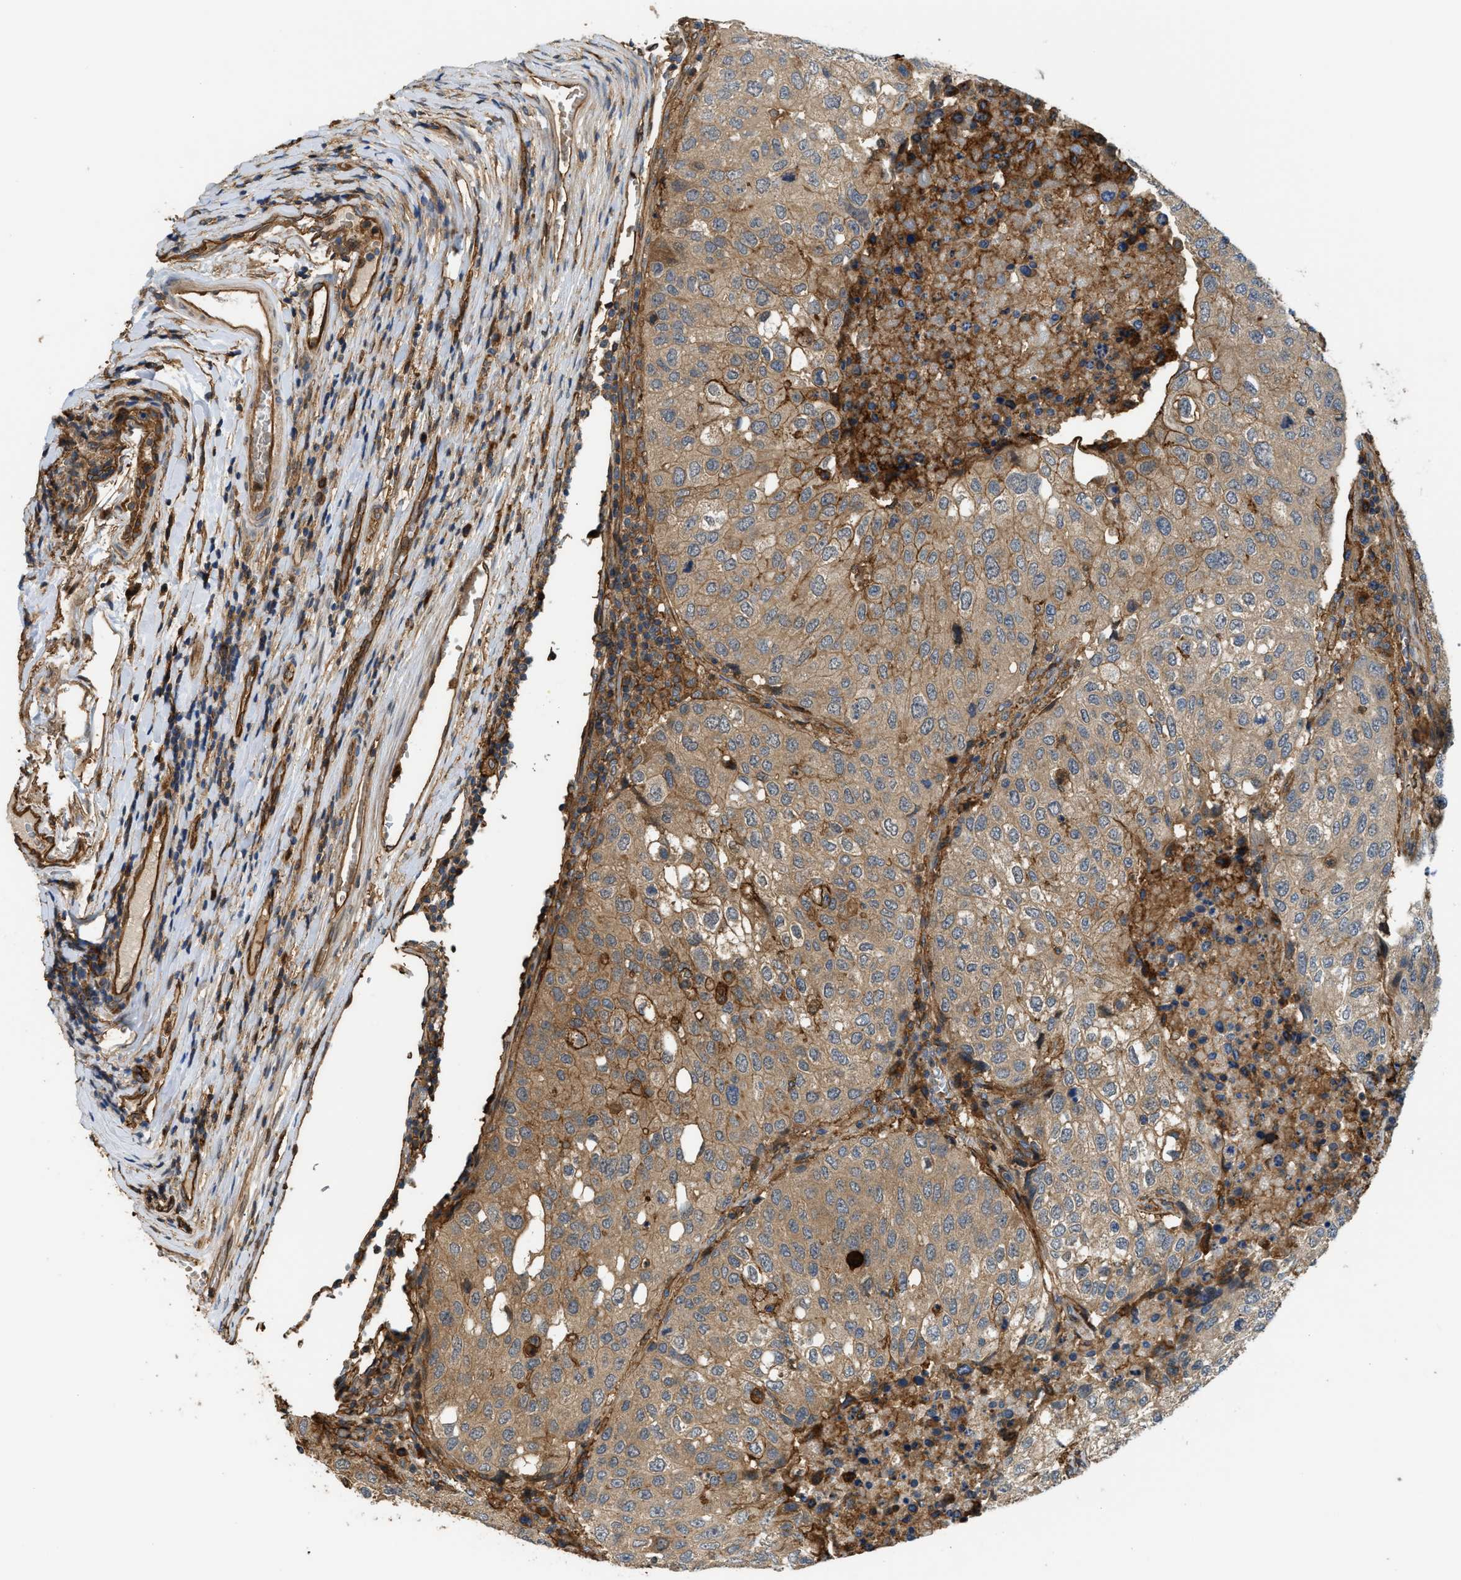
{"staining": {"intensity": "moderate", "quantity": ">75%", "location": "cytoplasmic/membranous"}, "tissue": "urothelial cancer", "cell_type": "Tumor cells", "image_type": "cancer", "snomed": [{"axis": "morphology", "description": "Urothelial carcinoma, High grade"}, {"axis": "topography", "description": "Lymph node"}, {"axis": "topography", "description": "Urinary bladder"}], "caption": "The immunohistochemical stain shows moderate cytoplasmic/membranous staining in tumor cells of urothelial cancer tissue.", "gene": "DDHD2", "patient": {"sex": "male", "age": 51}}